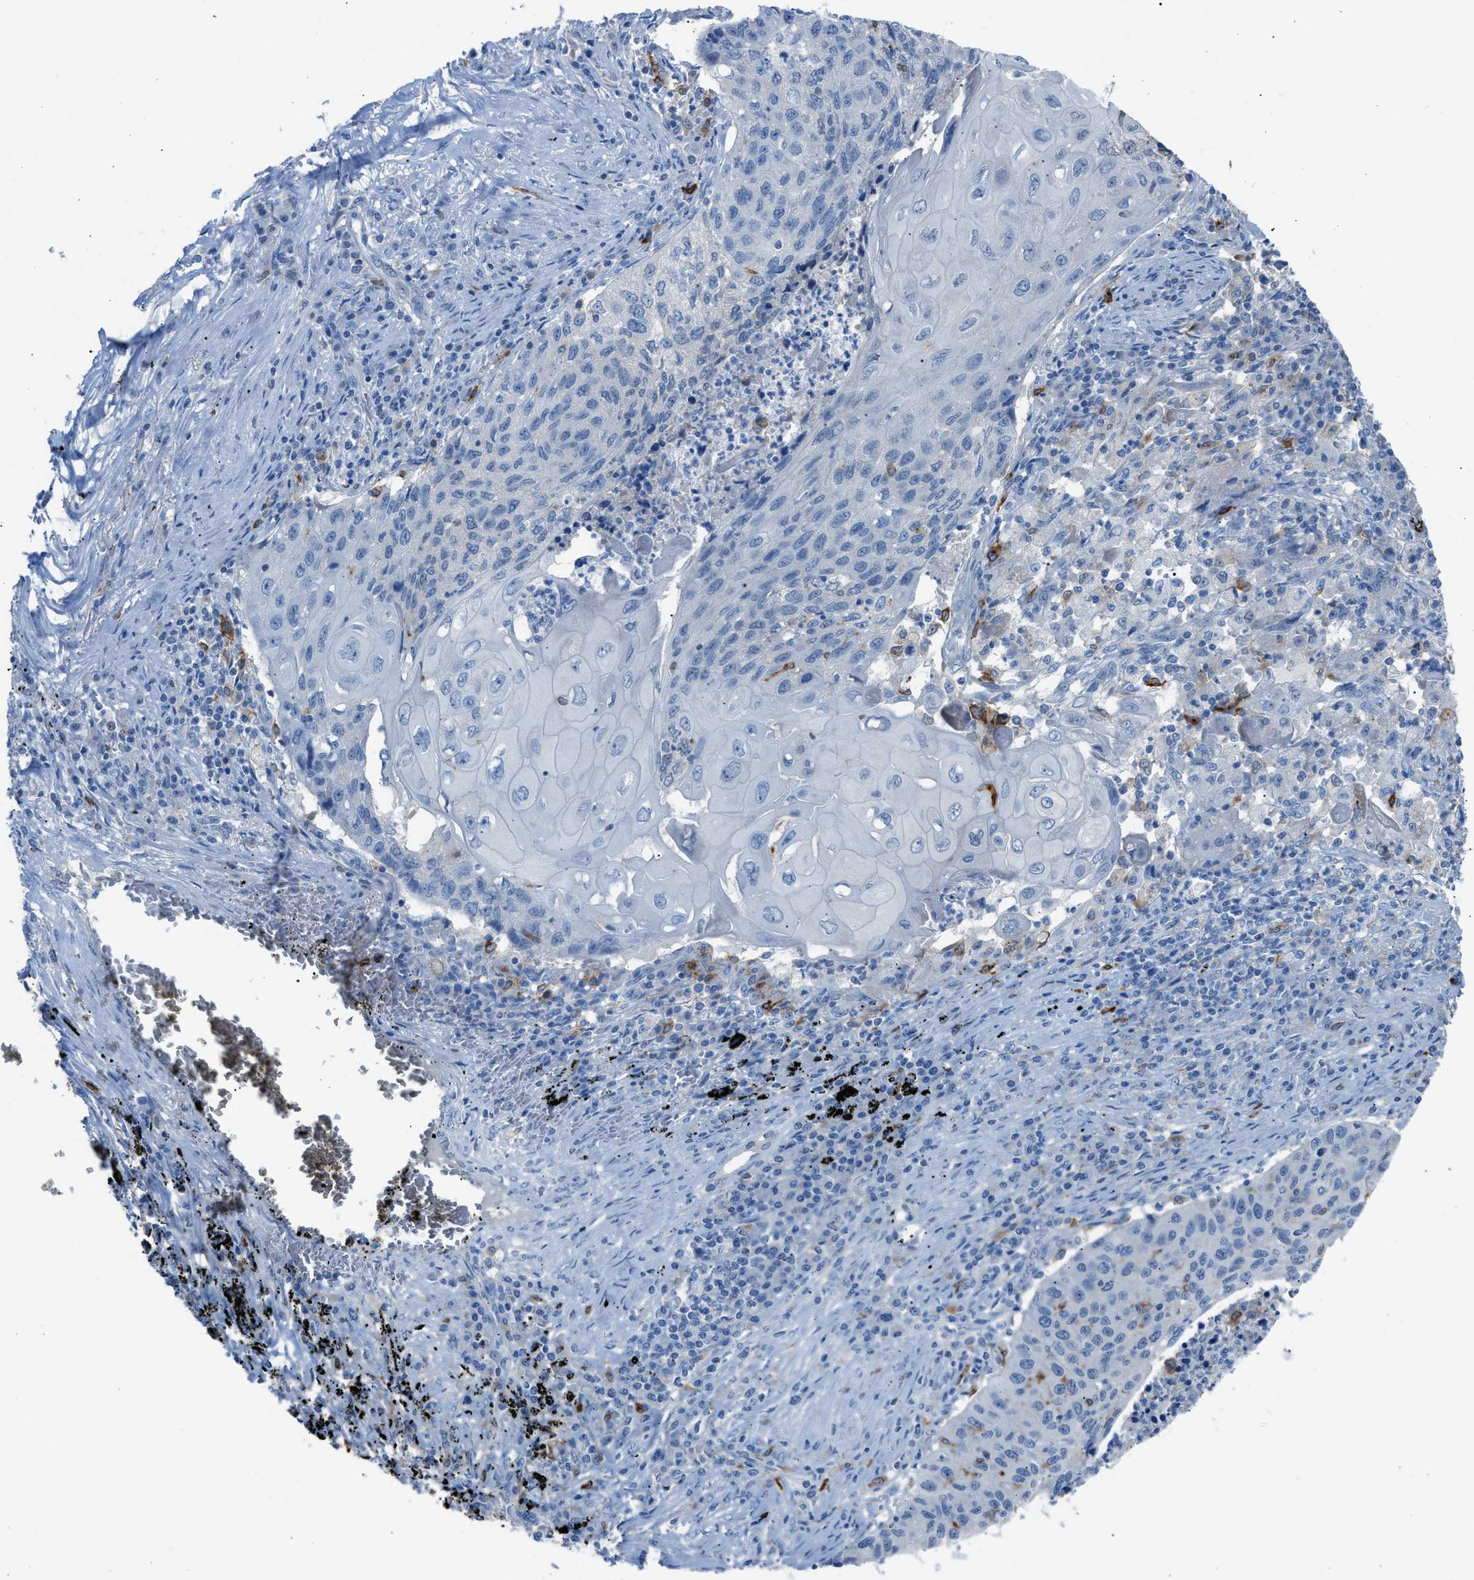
{"staining": {"intensity": "negative", "quantity": "none", "location": "none"}, "tissue": "lung cancer", "cell_type": "Tumor cells", "image_type": "cancer", "snomed": [{"axis": "morphology", "description": "Squamous cell carcinoma, NOS"}, {"axis": "topography", "description": "Lung"}], "caption": "A histopathology image of human squamous cell carcinoma (lung) is negative for staining in tumor cells. (Brightfield microscopy of DAB (3,3'-diaminobenzidine) immunohistochemistry (IHC) at high magnification).", "gene": "CLEC10A", "patient": {"sex": "female", "age": 63}}